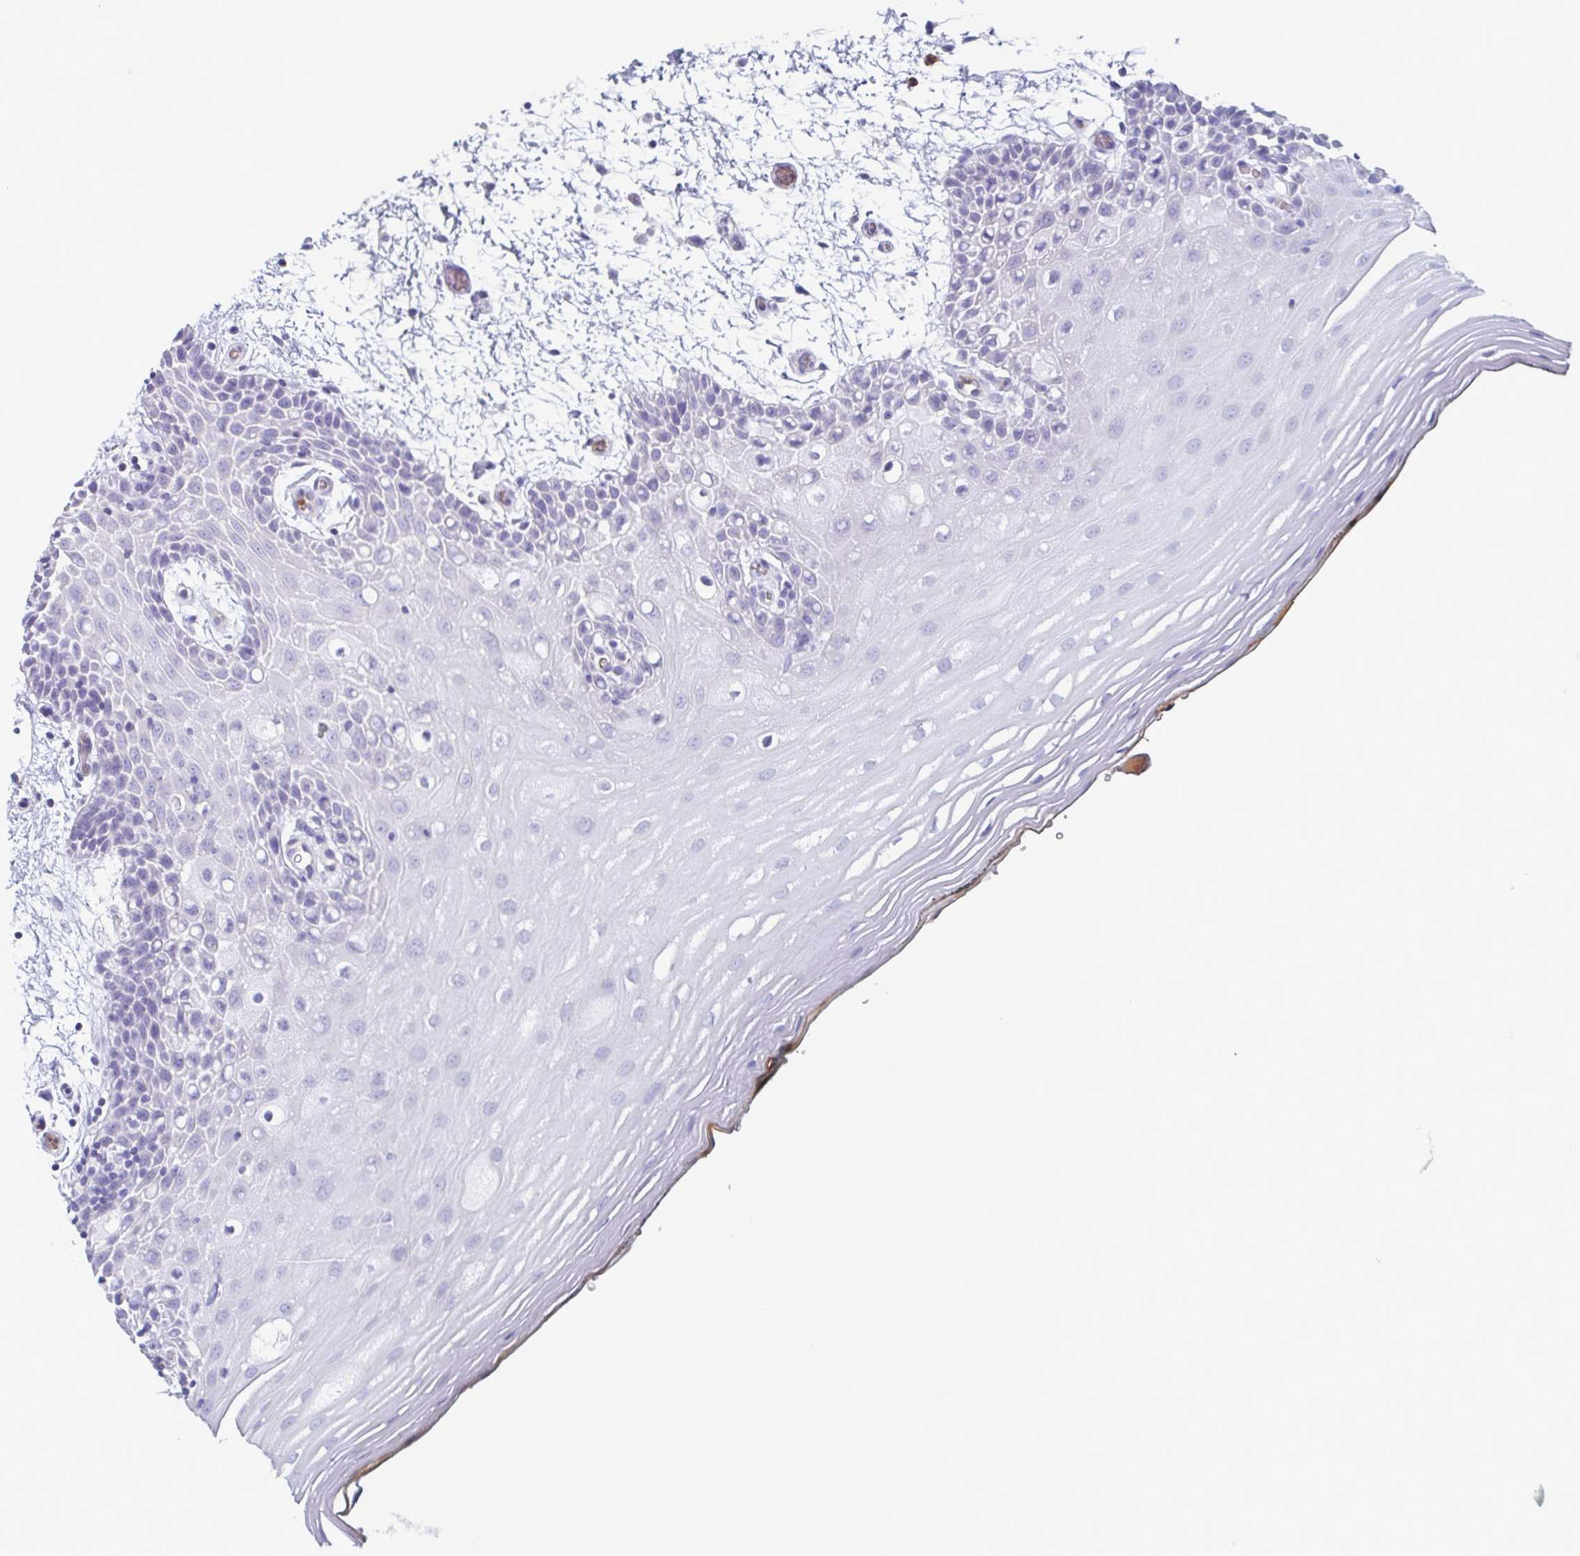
{"staining": {"intensity": "negative", "quantity": "none", "location": "none"}, "tissue": "oral mucosa", "cell_type": "Squamous epithelial cells", "image_type": "normal", "snomed": [{"axis": "morphology", "description": "Normal tissue, NOS"}, {"axis": "morphology", "description": "Squamous cell carcinoma, NOS"}, {"axis": "topography", "description": "Oral tissue"}, {"axis": "topography", "description": "Head-Neck"}], "caption": "This is an IHC image of normal human oral mucosa. There is no expression in squamous epithelial cells.", "gene": "BPI", "patient": {"sex": "male", "age": 52}}